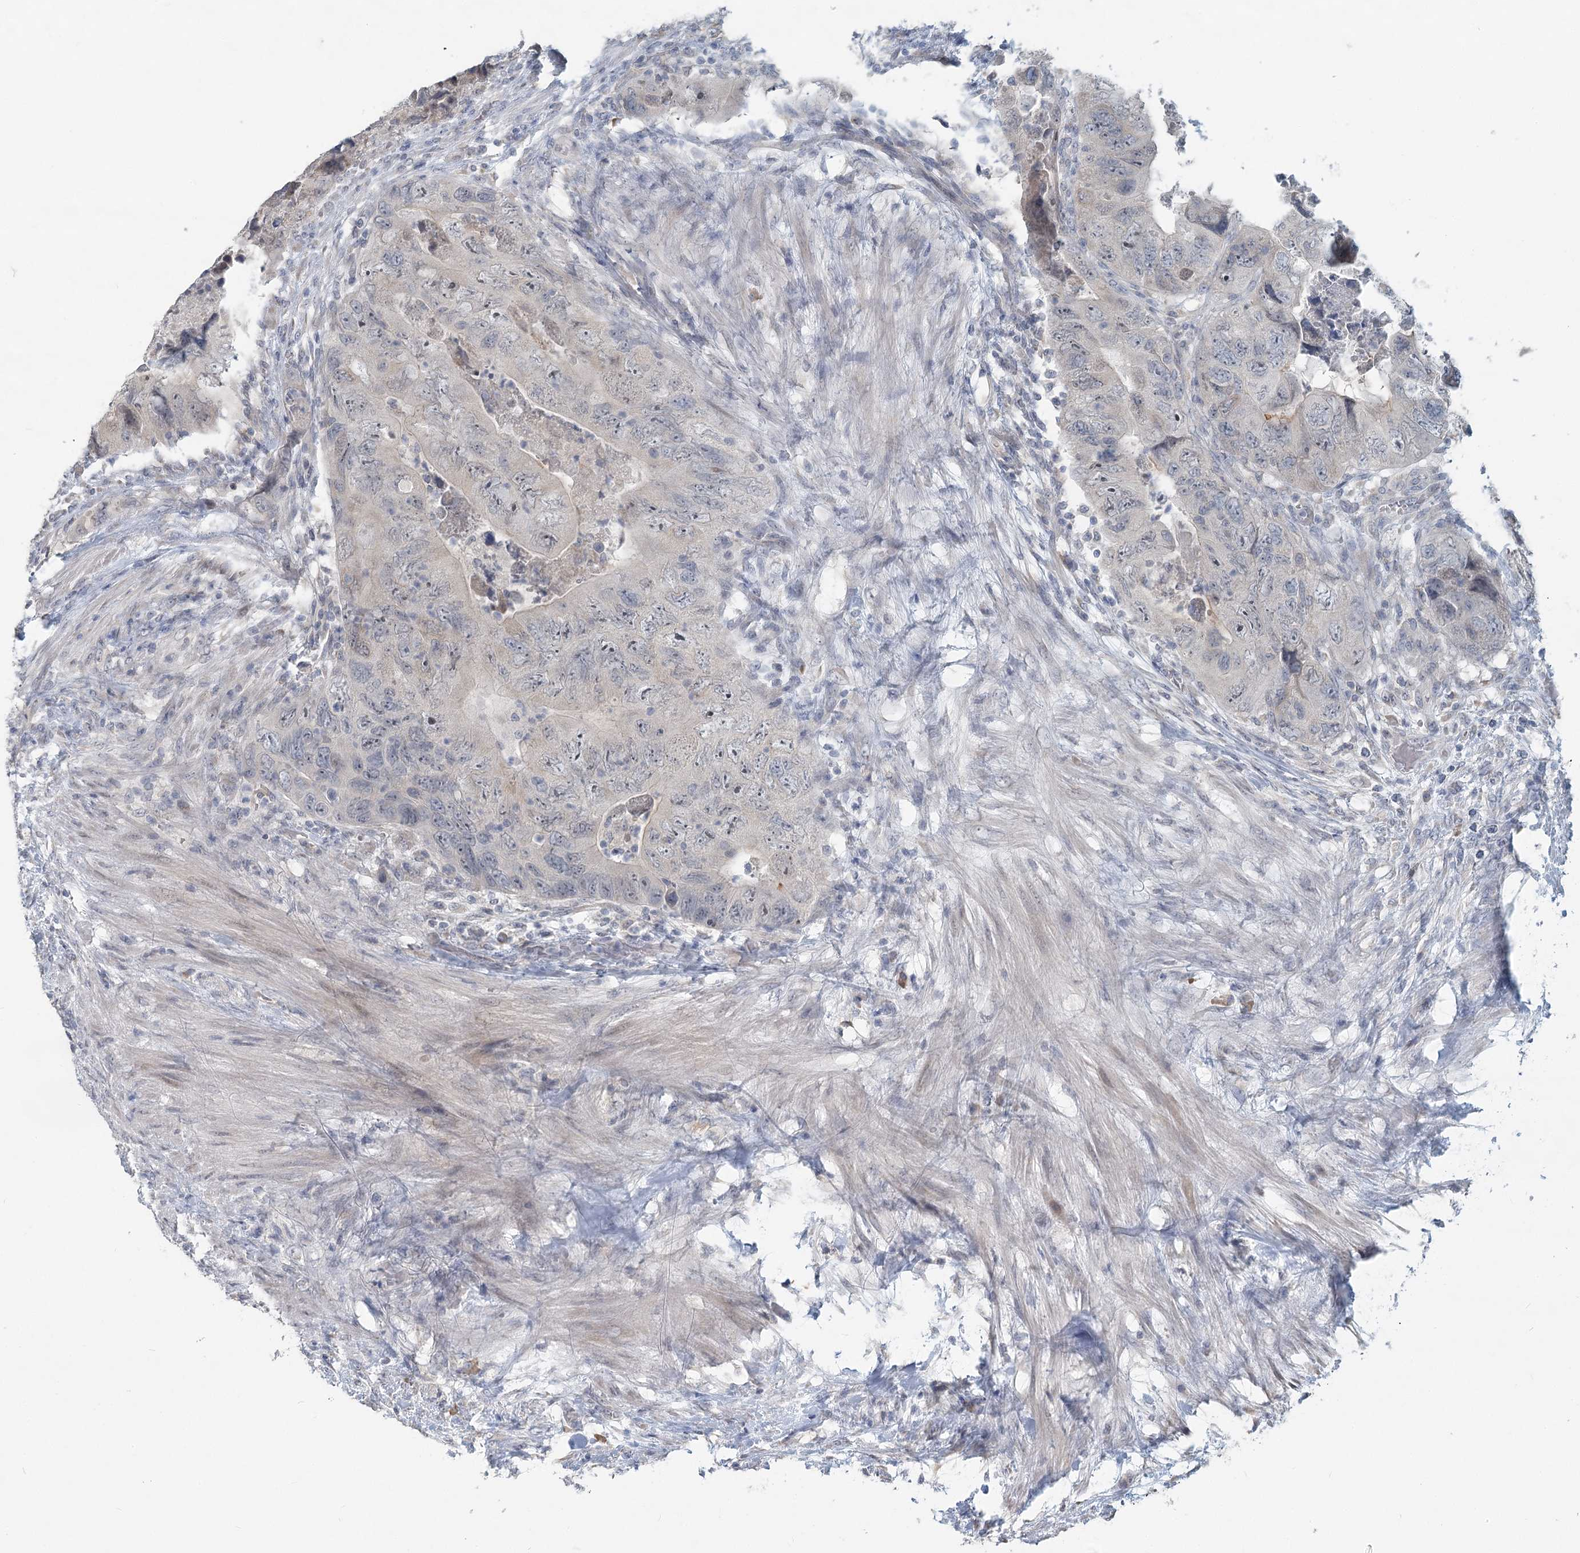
{"staining": {"intensity": "negative", "quantity": "none", "location": "none"}, "tissue": "colorectal cancer", "cell_type": "Tumor cells", "image_type": "cancer", "snomed": [{"axis": "morphology", "description": "Adenocarcinoma, NOS"}, {"axis": "topography", "description": "Rectum"}], "caption": "There is no significant staining in tumor cells of colorectal cancer (adenocarcinoma).", "gene": "SLC9A3", "patient": {"sex": "male", "age": 63}}